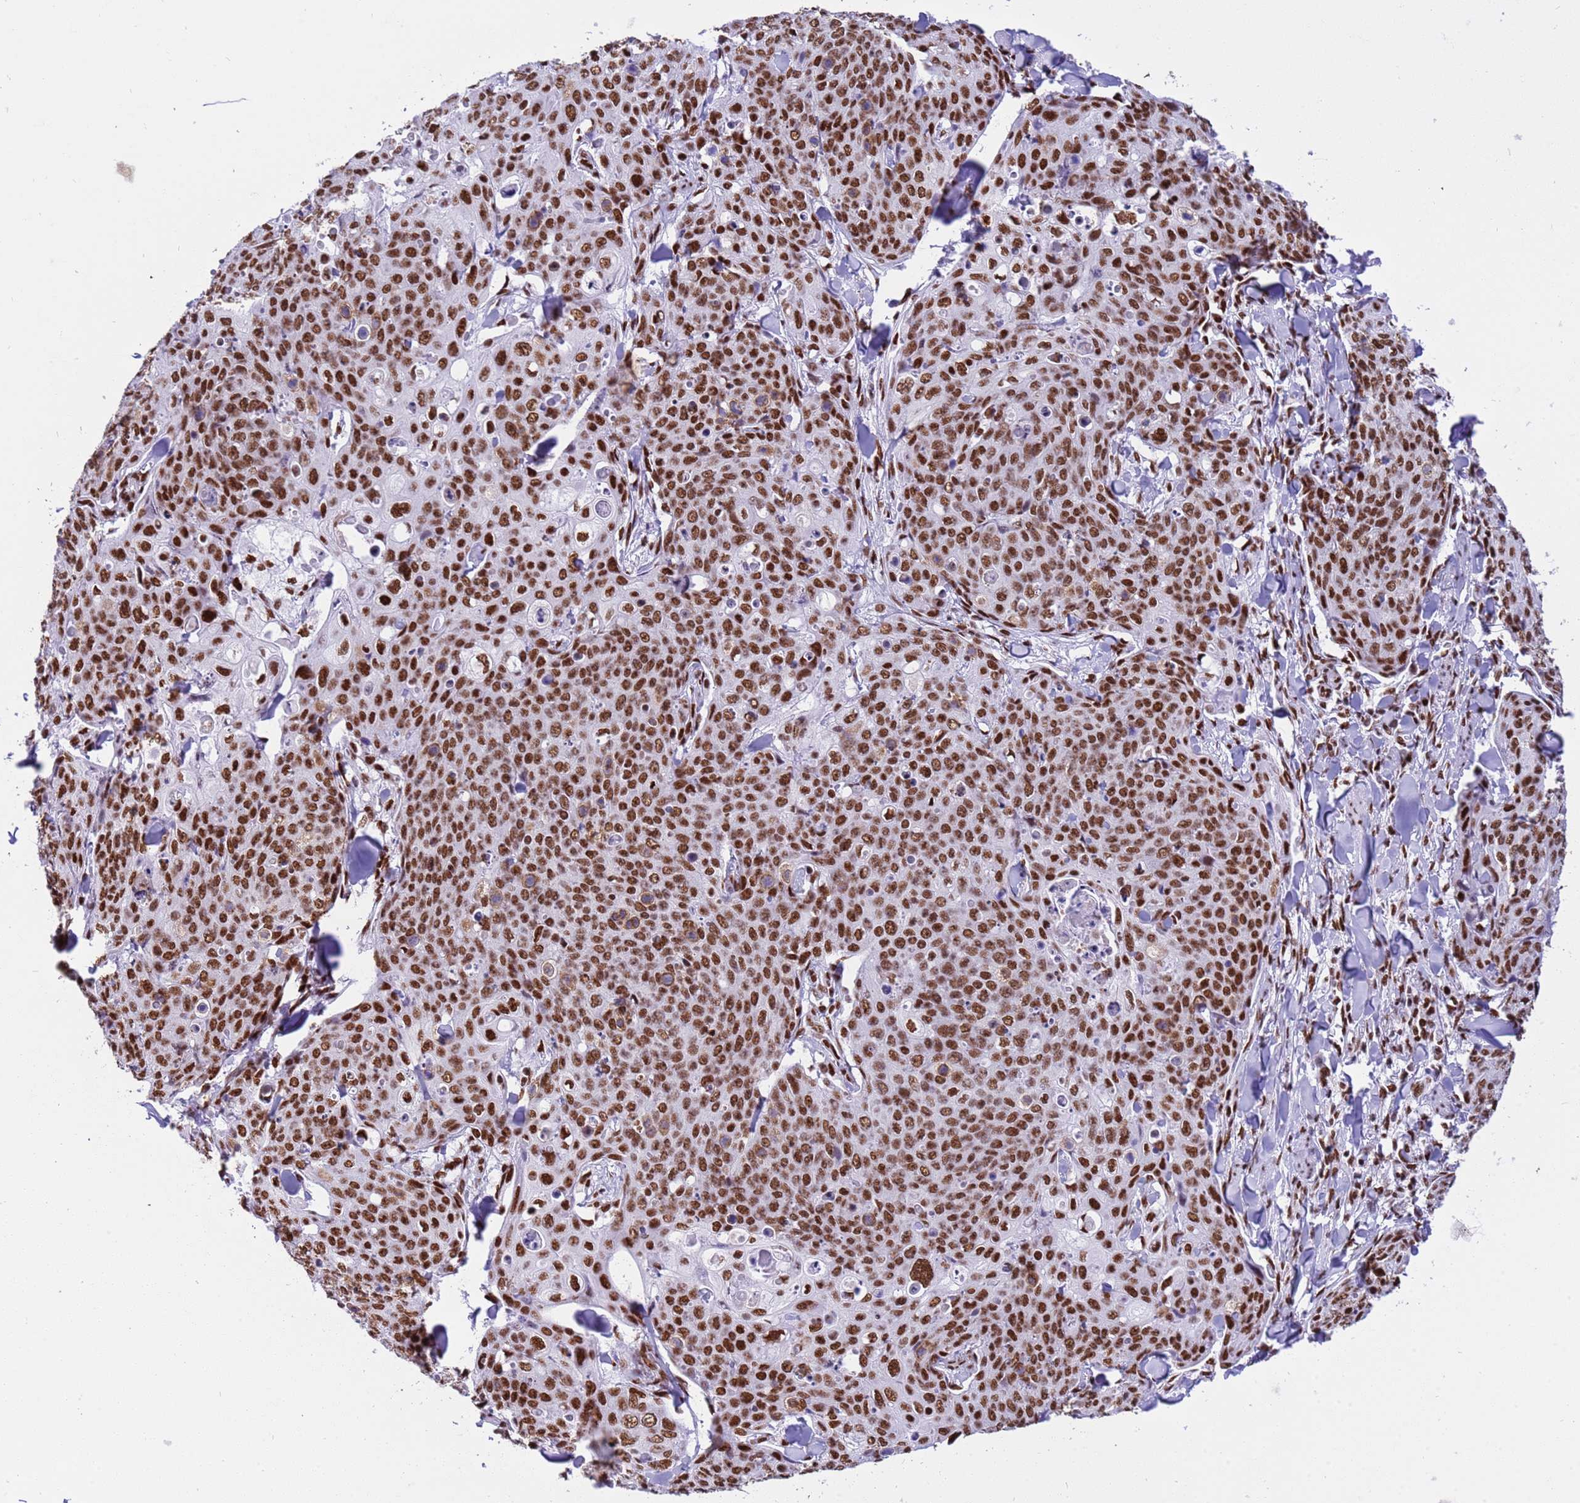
{"staining": {"intensity": "moderate", "quantity": ">75%", "location": "nuclear"}, "tissue": "skin cancer", "cell_type": "Tumor cells", "image_type": "cancer", "snomed": [{"axis": "morphology", "description": "Squamous cell carcinoma, NOS"}, {"axis": "topography", "description": "Skin"}, {"axis": "topography", "description": "Vulva"}], "caption": "Immunohistochemistry (IHC) image of squamous cell carcinoma (skin) stained for a protein (brown), which demonstrates medium levels of moderate nuclear expression in approximately >75% of tumor cells.", "gene": "RALY", "patient": {"sex": "female", "age": 85}}